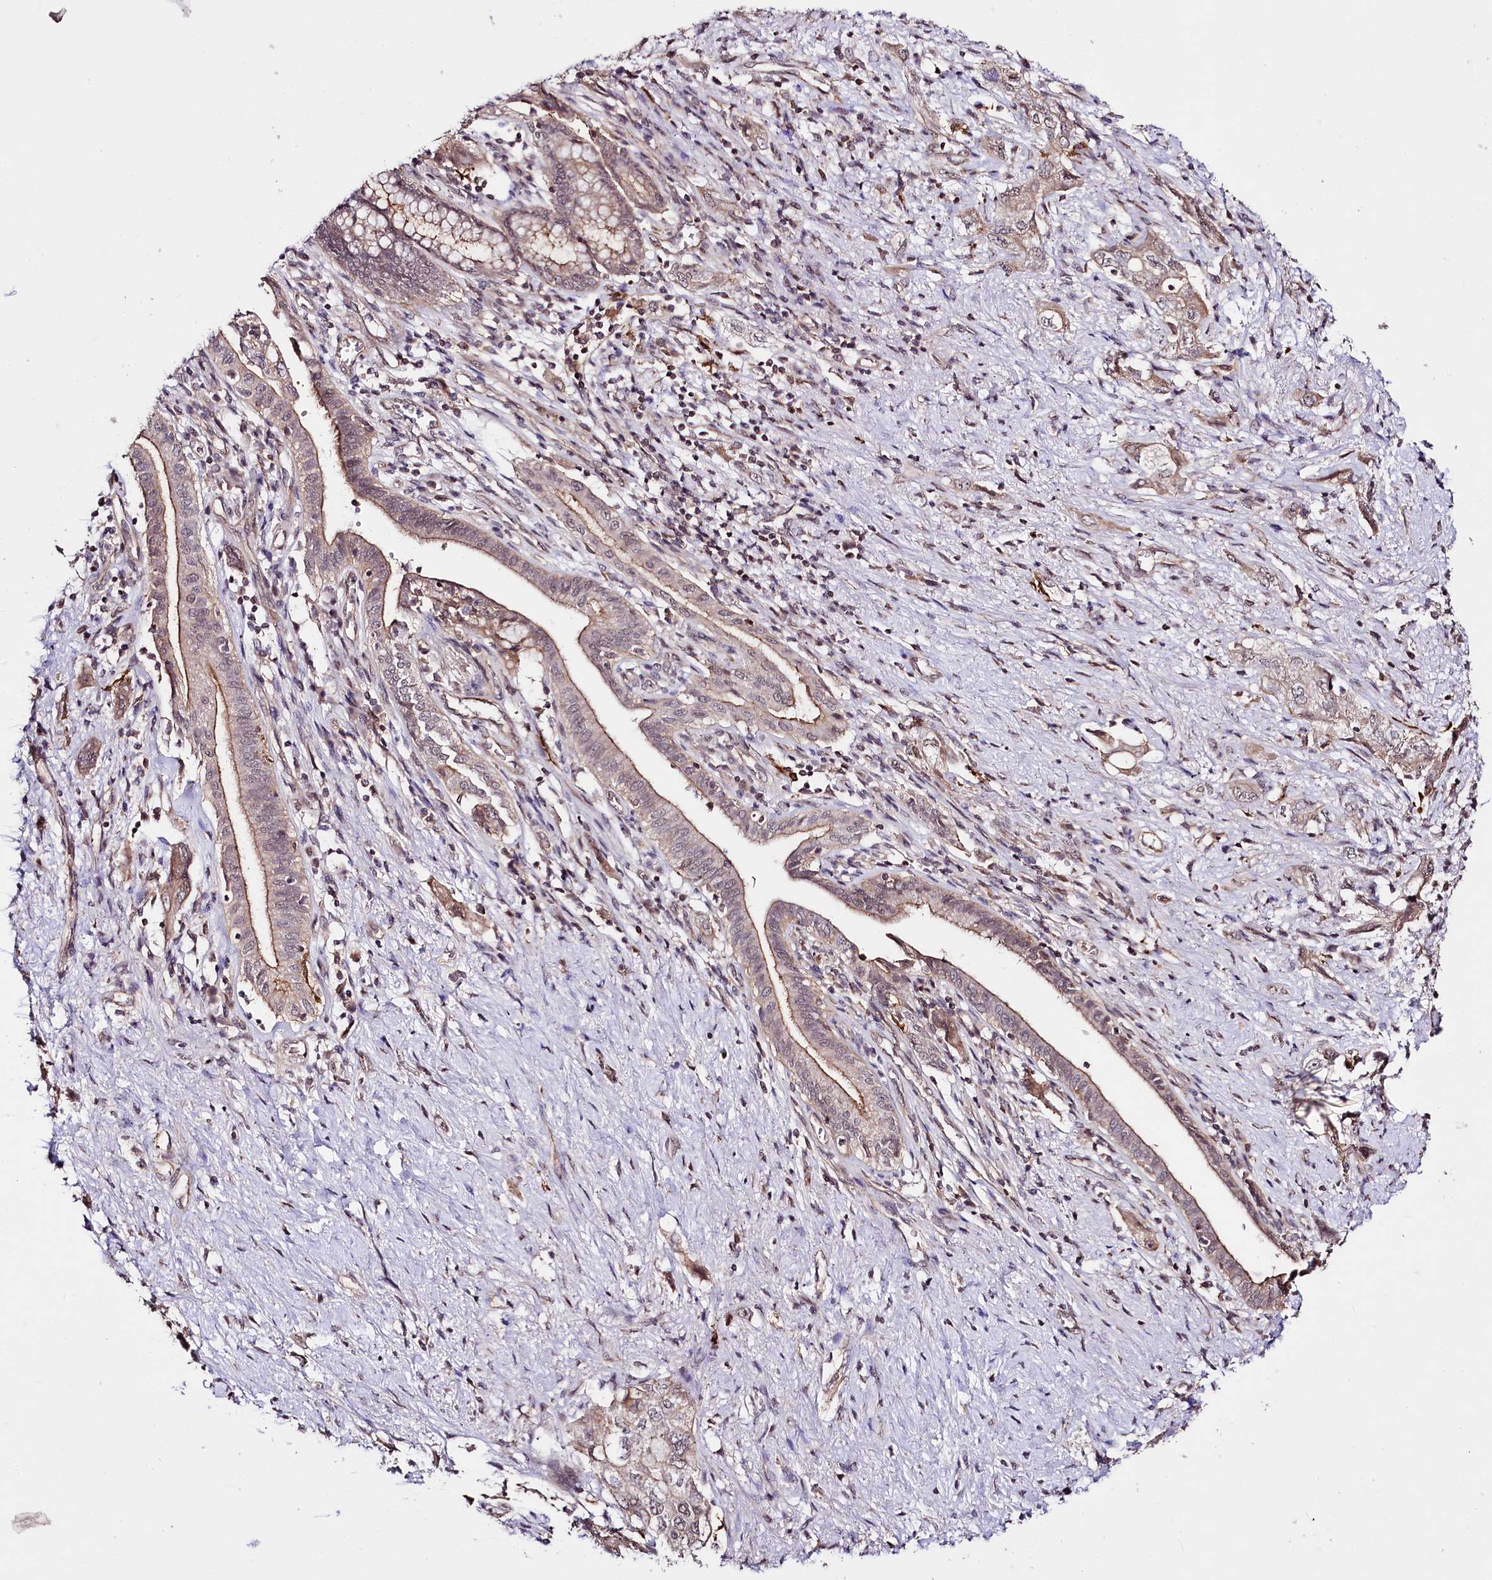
{"staining": {"intensity": "moderate", "quantity": ">75%", "location": "cytoplasmic/membranous"}, "tissue": "pancreatic cancer", "cell_type": "Tumor cells", "image_type": "cancer", "snomed": [{"axis": "morphology", "description": "Adenocarcinoma, NOS"}, {"axis": "topography", "description": "Pancreas"}], "caption": "Immunohistochemistry (IHC) staining of pancreatic cancer (adenocarcinoma), which demonstrates medium levels of moderate cytoplasmic/membranous positivity in approximately >75% of tumor cells indicating moderate cytoplasmic/membranous protein expression. The staining was performed using DAB (brown) for protein detection and nuclei were counterstained in hematoxylin (blue).", "gene": "TAFAZZIN", "patient": {"sex": "female", "age": 73}}